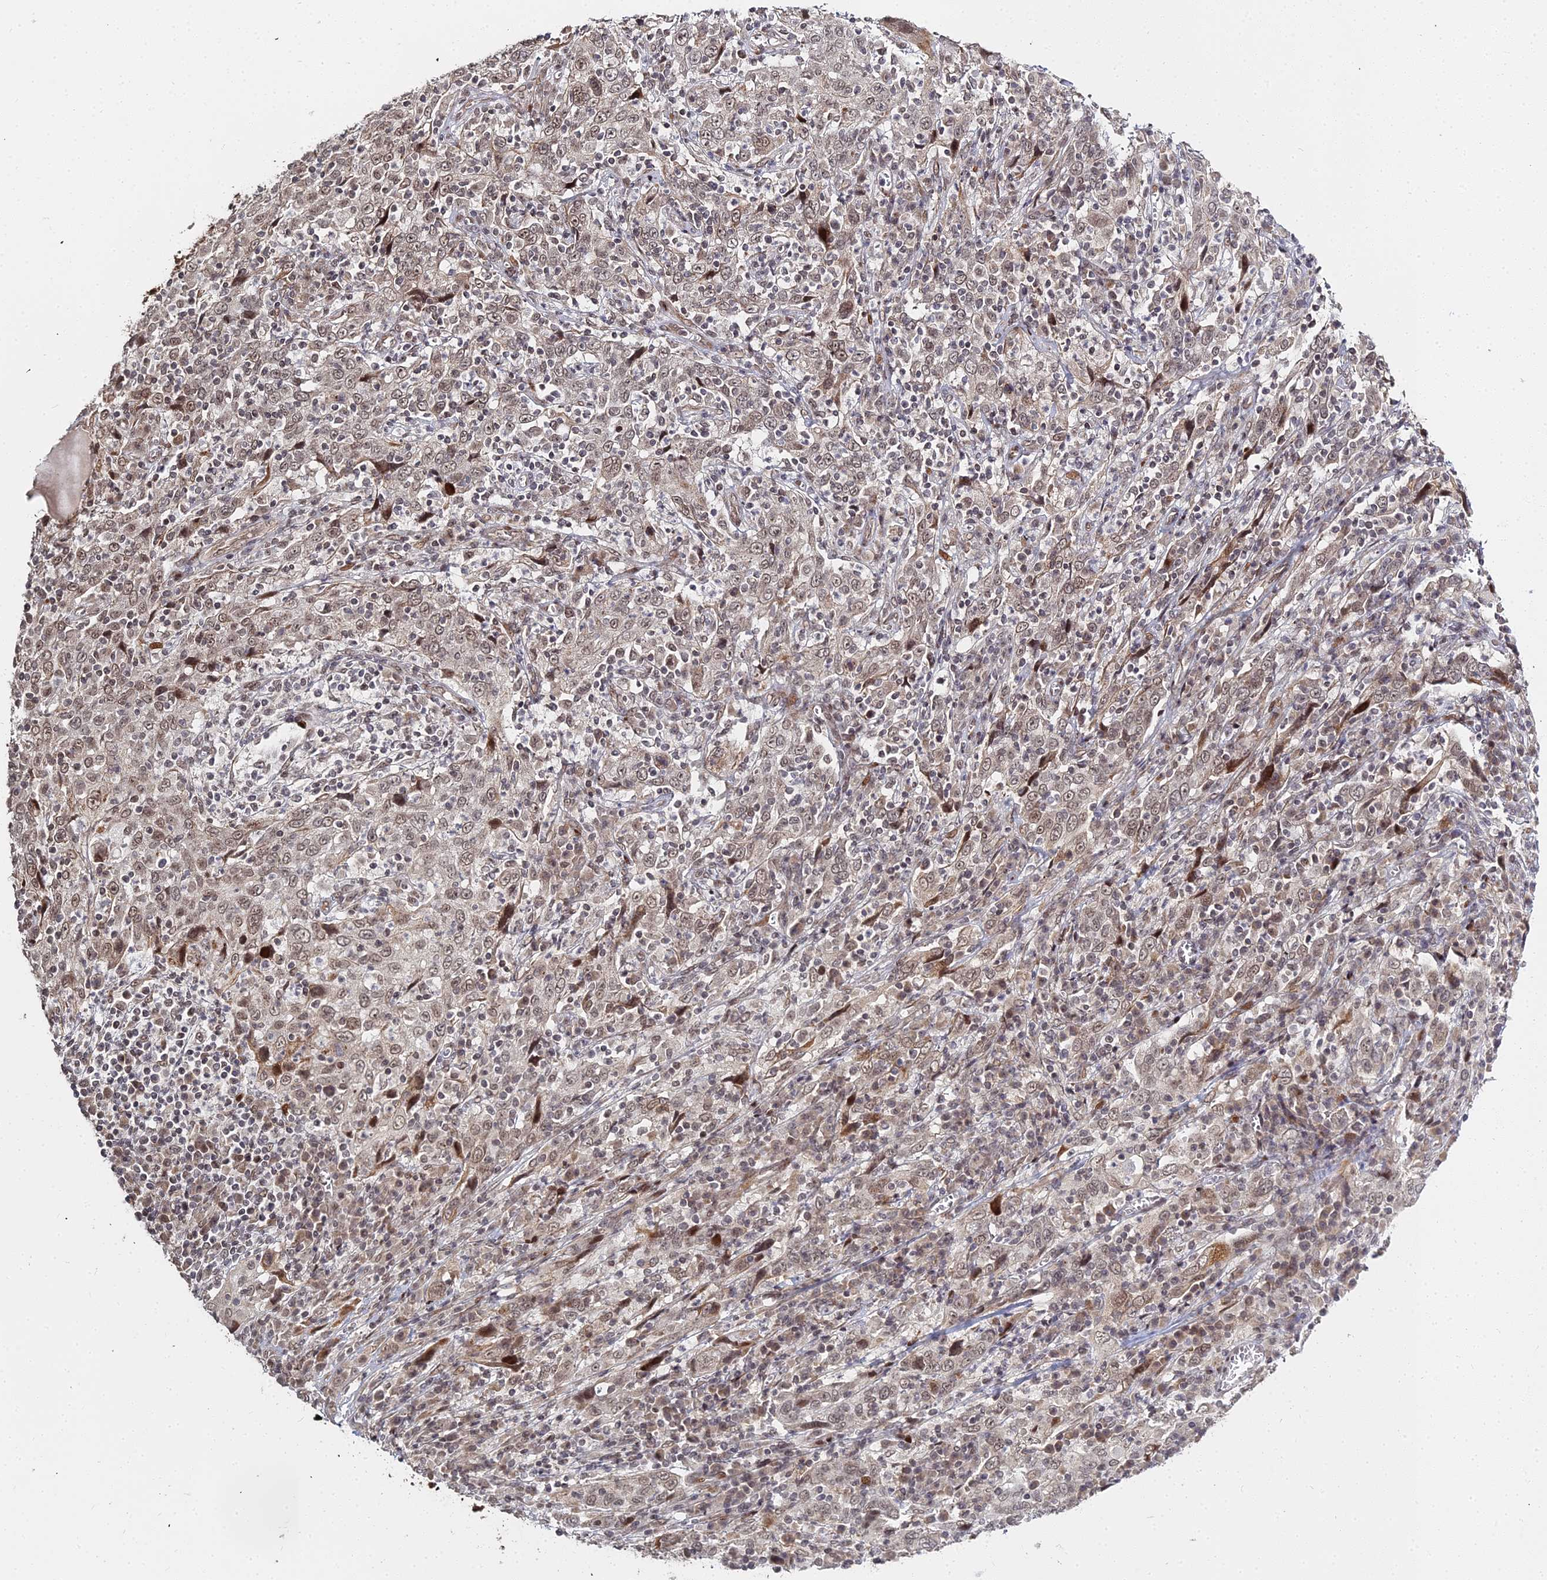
{"staining": {"intensity": "moderate", "quantity": ">75%", "location": "nuclear"}, "tissue": "cervical cancer", "cell_type": "Tumor cells", "image_type": "cancer", "snomed": [{"axis": "morphology", "description": "Squamous cell carcinoma, NOS"}, {"axis": "topography", "description": "Cervix"}], "caption": "There is medium levels of moderate nuclear positivity in tumor cells of cervical cancer (squamous cell carcinoma), as demonstrated by immunohistochemical staining (brown color).", "gene": "ABCA2", "patient": {"sex": "female", "age": 46}}